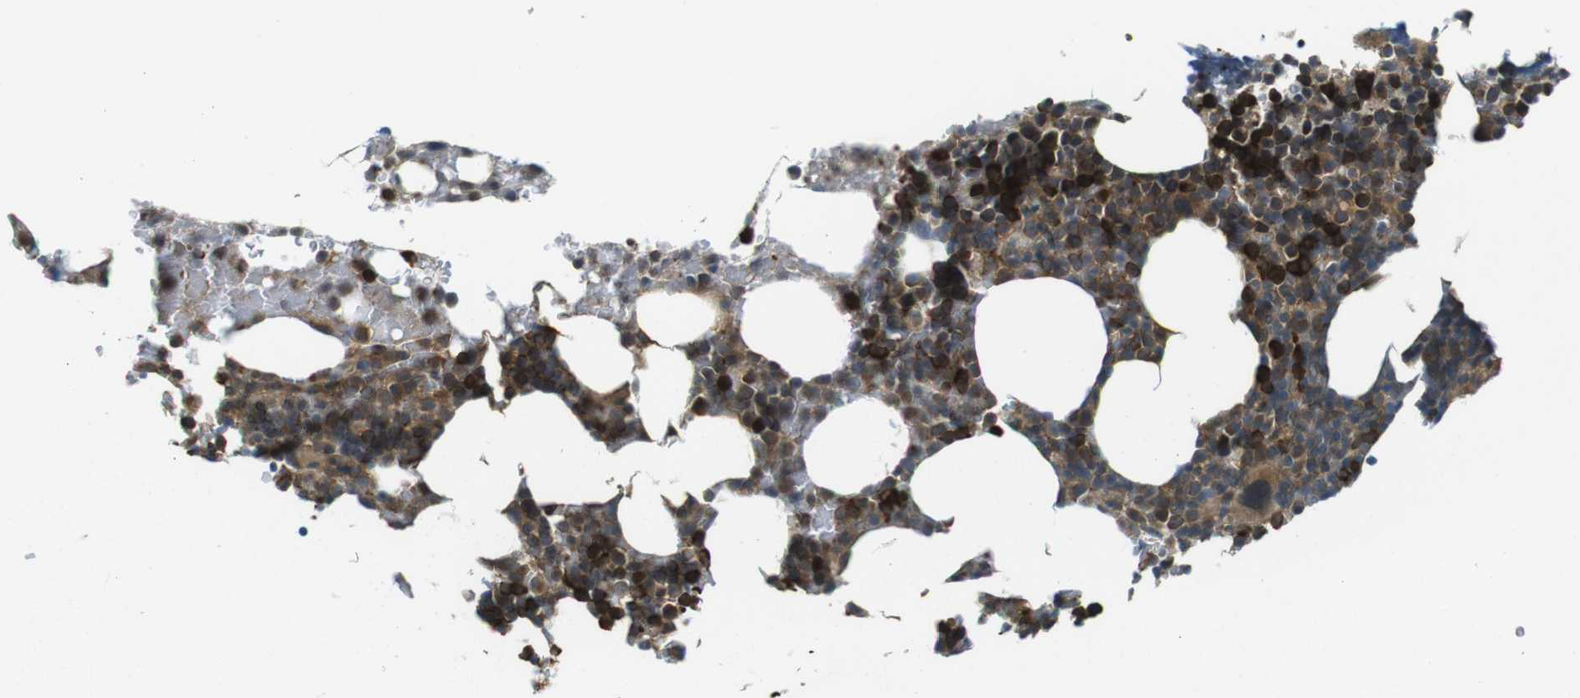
{"staining": {"intensity": "strong", "quantity": ">75%", "location": "cytoplasmic/membranous"}, "tissue": "bone marrow", "cell_type": "Hematopoietic cells", "image_type": "normal", "snomed": [{"axis": "morphology", "description": "Normal tissue, NOS"}, {"axis": "topography", "description": "Bone marrow"}], "caption": "Brown immunohistochemical staining in unremarkable human bone marrow demonstrates strong cytoplasmic/membranous positivity in approximately >75% of hematopoietic cells.", "gene": "LRRC3B", "patient": {"sex": "female", "age": 66}}